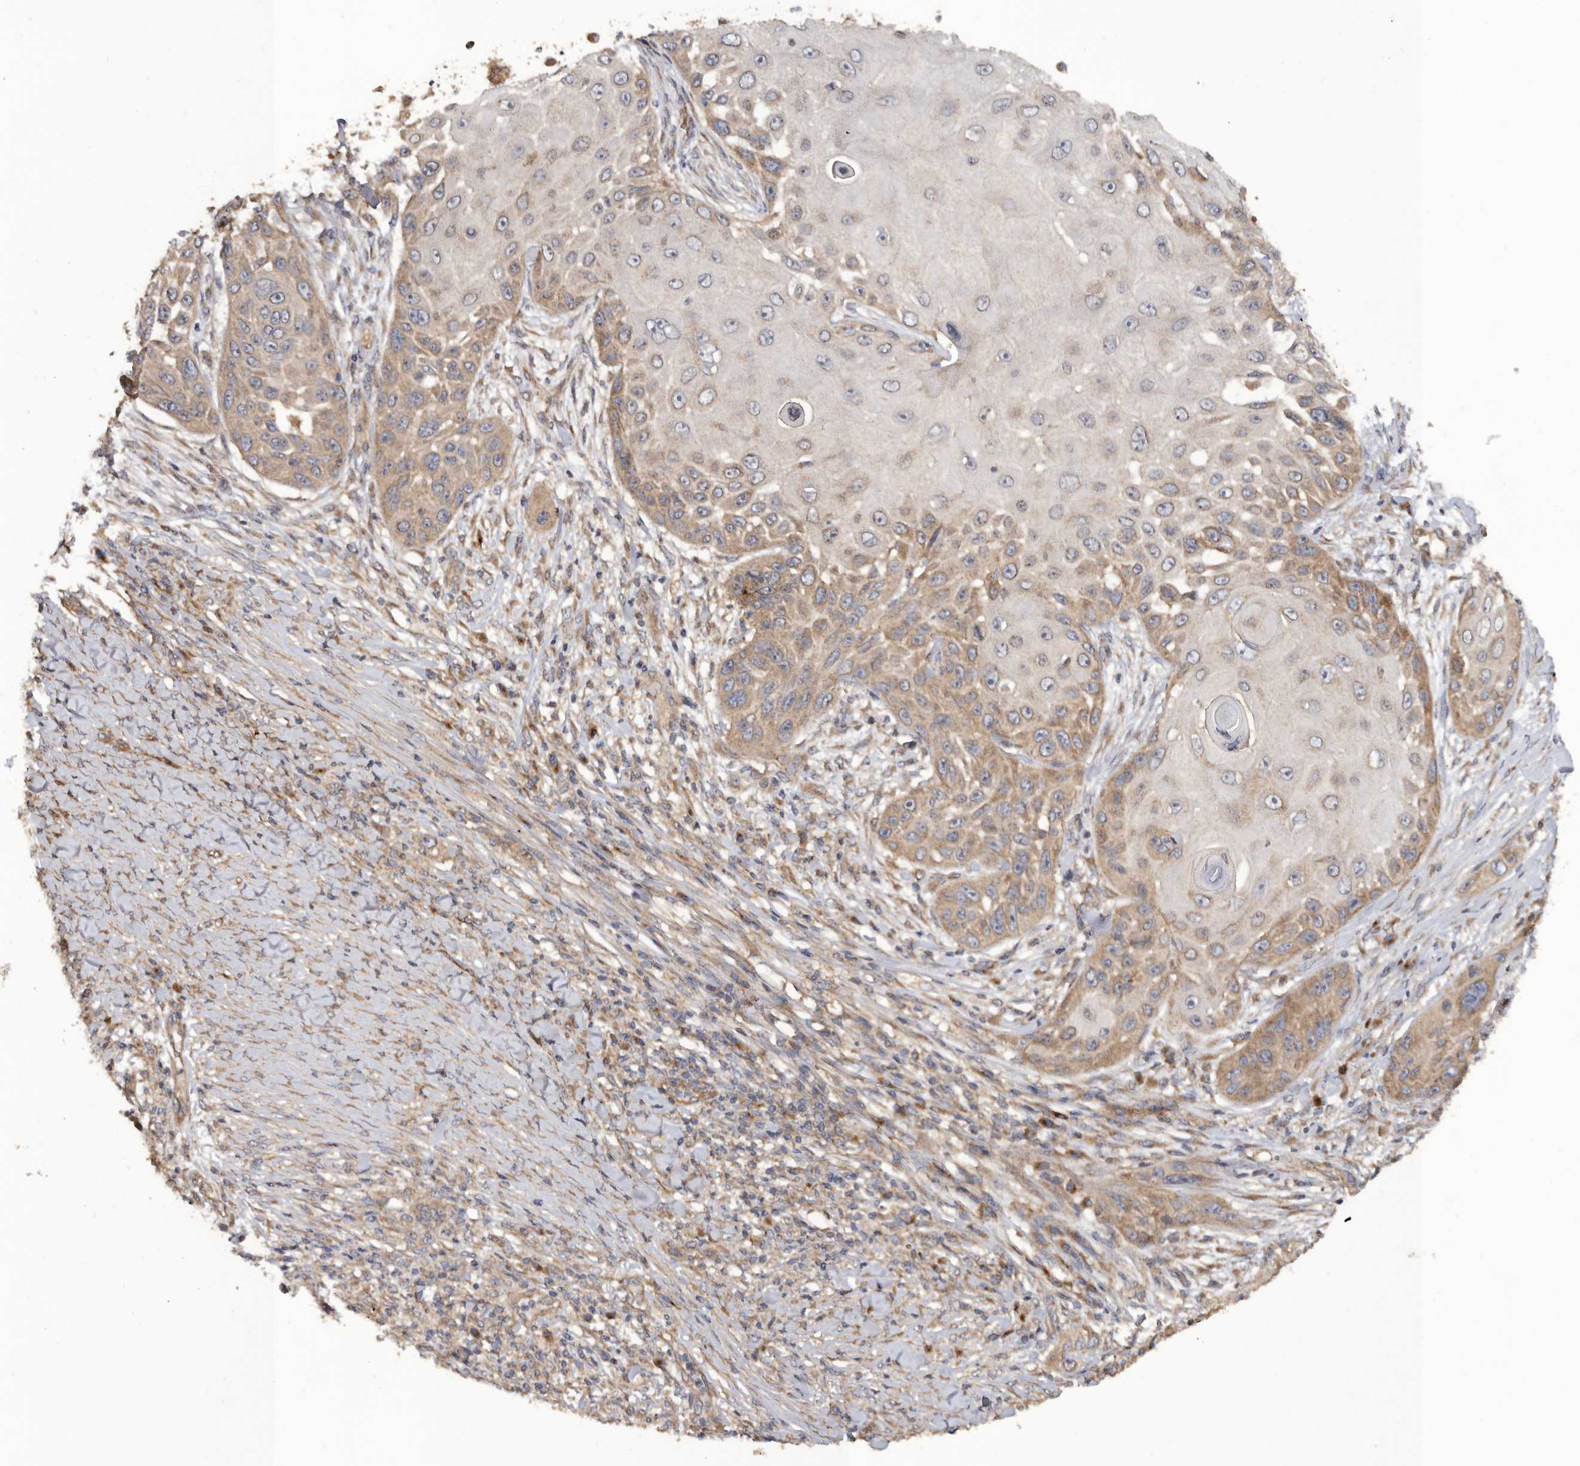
{"staining": {"intensity": "moderate", "quantity": "25%-75%", "location": "cytoplasmic/membranous"}, "tissue": "skin cancer", "cell_type": "Tumor cells", "image_type": "cancer", "snomed": [{"axis": "morphology", "description": "Squamous cell carcinoma, NOS"}, {"axis": "topography", "description": "Skin"}], "caption": "Approximately 25%-75% of tumor cells in human skin cancer demonstrate moderate cytoplasmic/membranous protein positivity as visualized by brown immunohistochemical staining.", "gene": "PODXL2", "patient": {"sex": "female", "age": 44}}